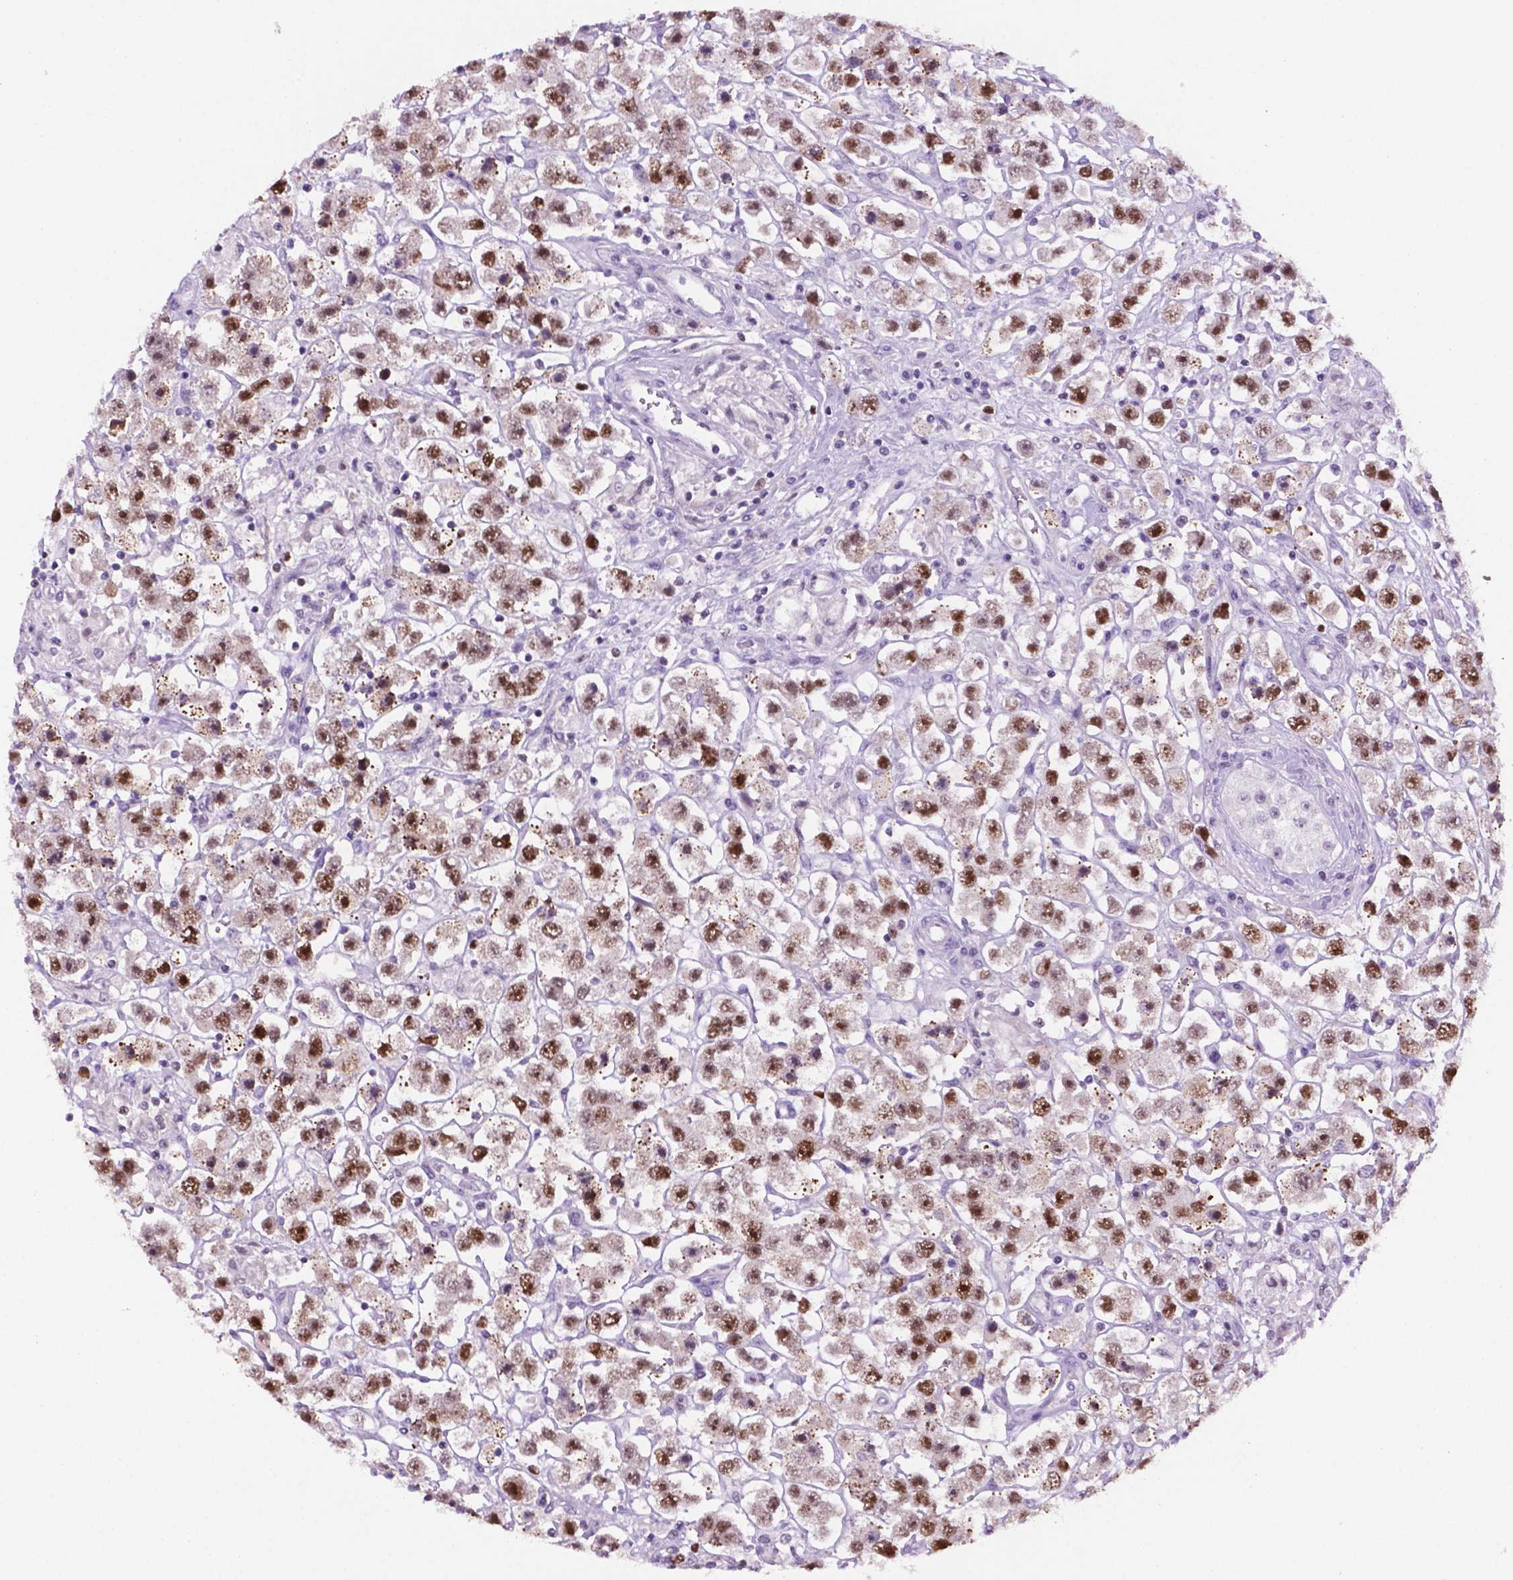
{"staining": {"intensity": "moderate", "quantity": ">75%", "location": "nuclear"}, "tissue": "testis cancer", "cell_type": "Tumor cells", "image_type": "cancer", "snomed": [{"axis": "morphology", "description": "Seminoma, NOS"}, {"axis": "topography", "description": "Testis"}], "caption": "IHC (DAB (3,3'-diaminobenzidine)) staining of seminoma (testis) demonstrates moderate nuclear protein expression in approximately >75% of tumor cells.", "gene": "NCAPH2", "patient": {"sex": "male", "age": 45}}